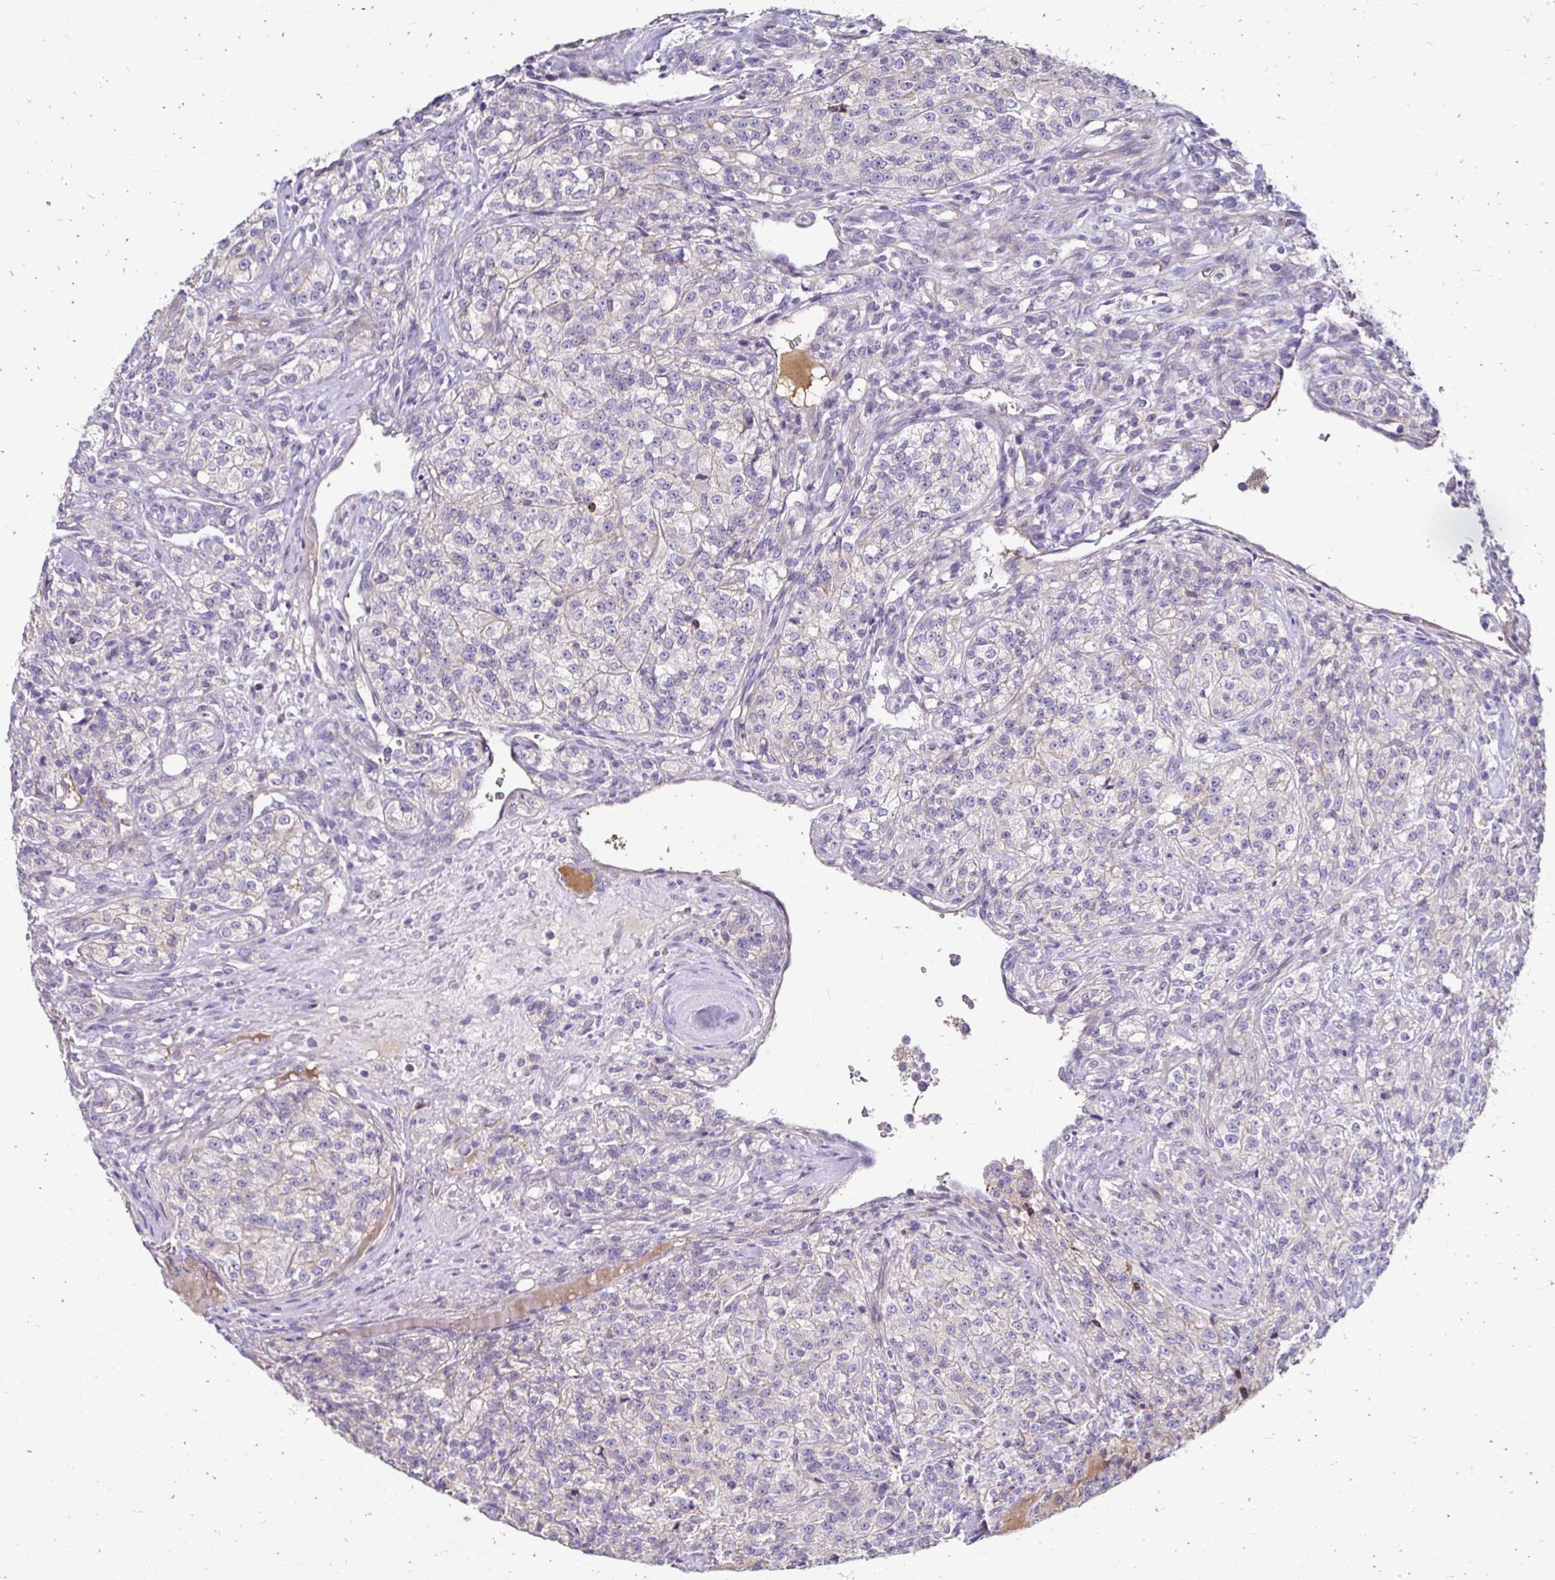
{"staining": {"intensity": "negative", "quantity": "none", "location": "none"}, "tissue": "renal cancer", "cell_type": "Tumor cells", "image_type": "cancer", "snomed": [{"axis": "morphology", "description": "Adenocarcinoma, NOS"}, {"axis": "topography", "description": "Kidney"}], "caption": "Human renal adenocarcinoma stained for a protein using immunohistochemistry demonstrates no positivity in tumor cells.", "gene": "AKAP6", "patient": {"sex": "female", "age": 63}}